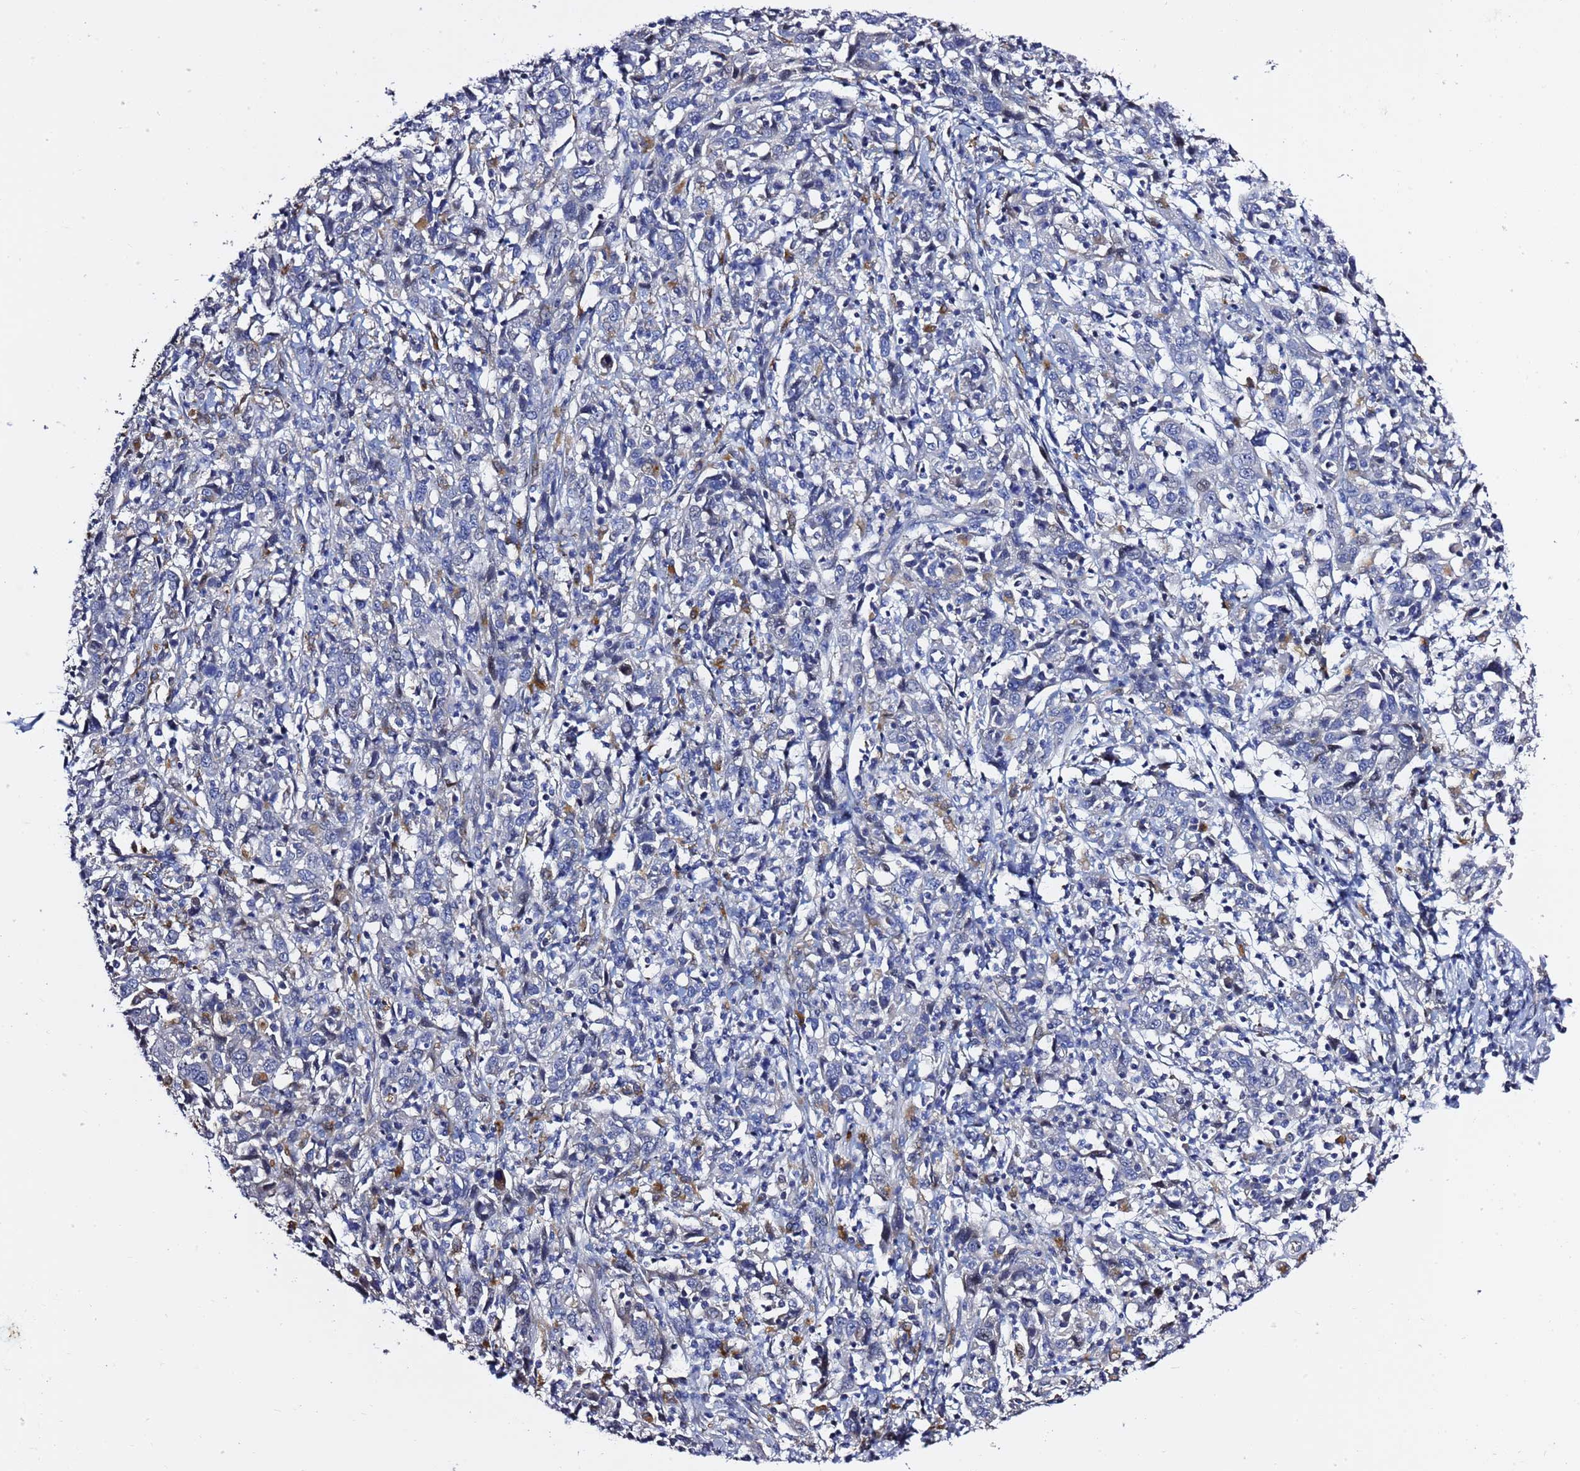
{"staining": {"intensity": "negative", "quantity": "none", "location": "none"}, "tissue": "cervical cancer", "cell_type": "Tumor cells", "image_type": "cancer", "snomed": [{"axis": "morphology", "description": "Squamous cell carcinoma, NOS"}, {"axis": "topography", "description": "Cervix"}], "caption": "Immunohistochemistry (IHC) image of neoplastic tissue: squamous cell carcinoma (cervical) stained with DAB shows no significant protein positivity in tumor cells.", "gene": "NAT2", "patient": {"sex": "female", "age": 46}}